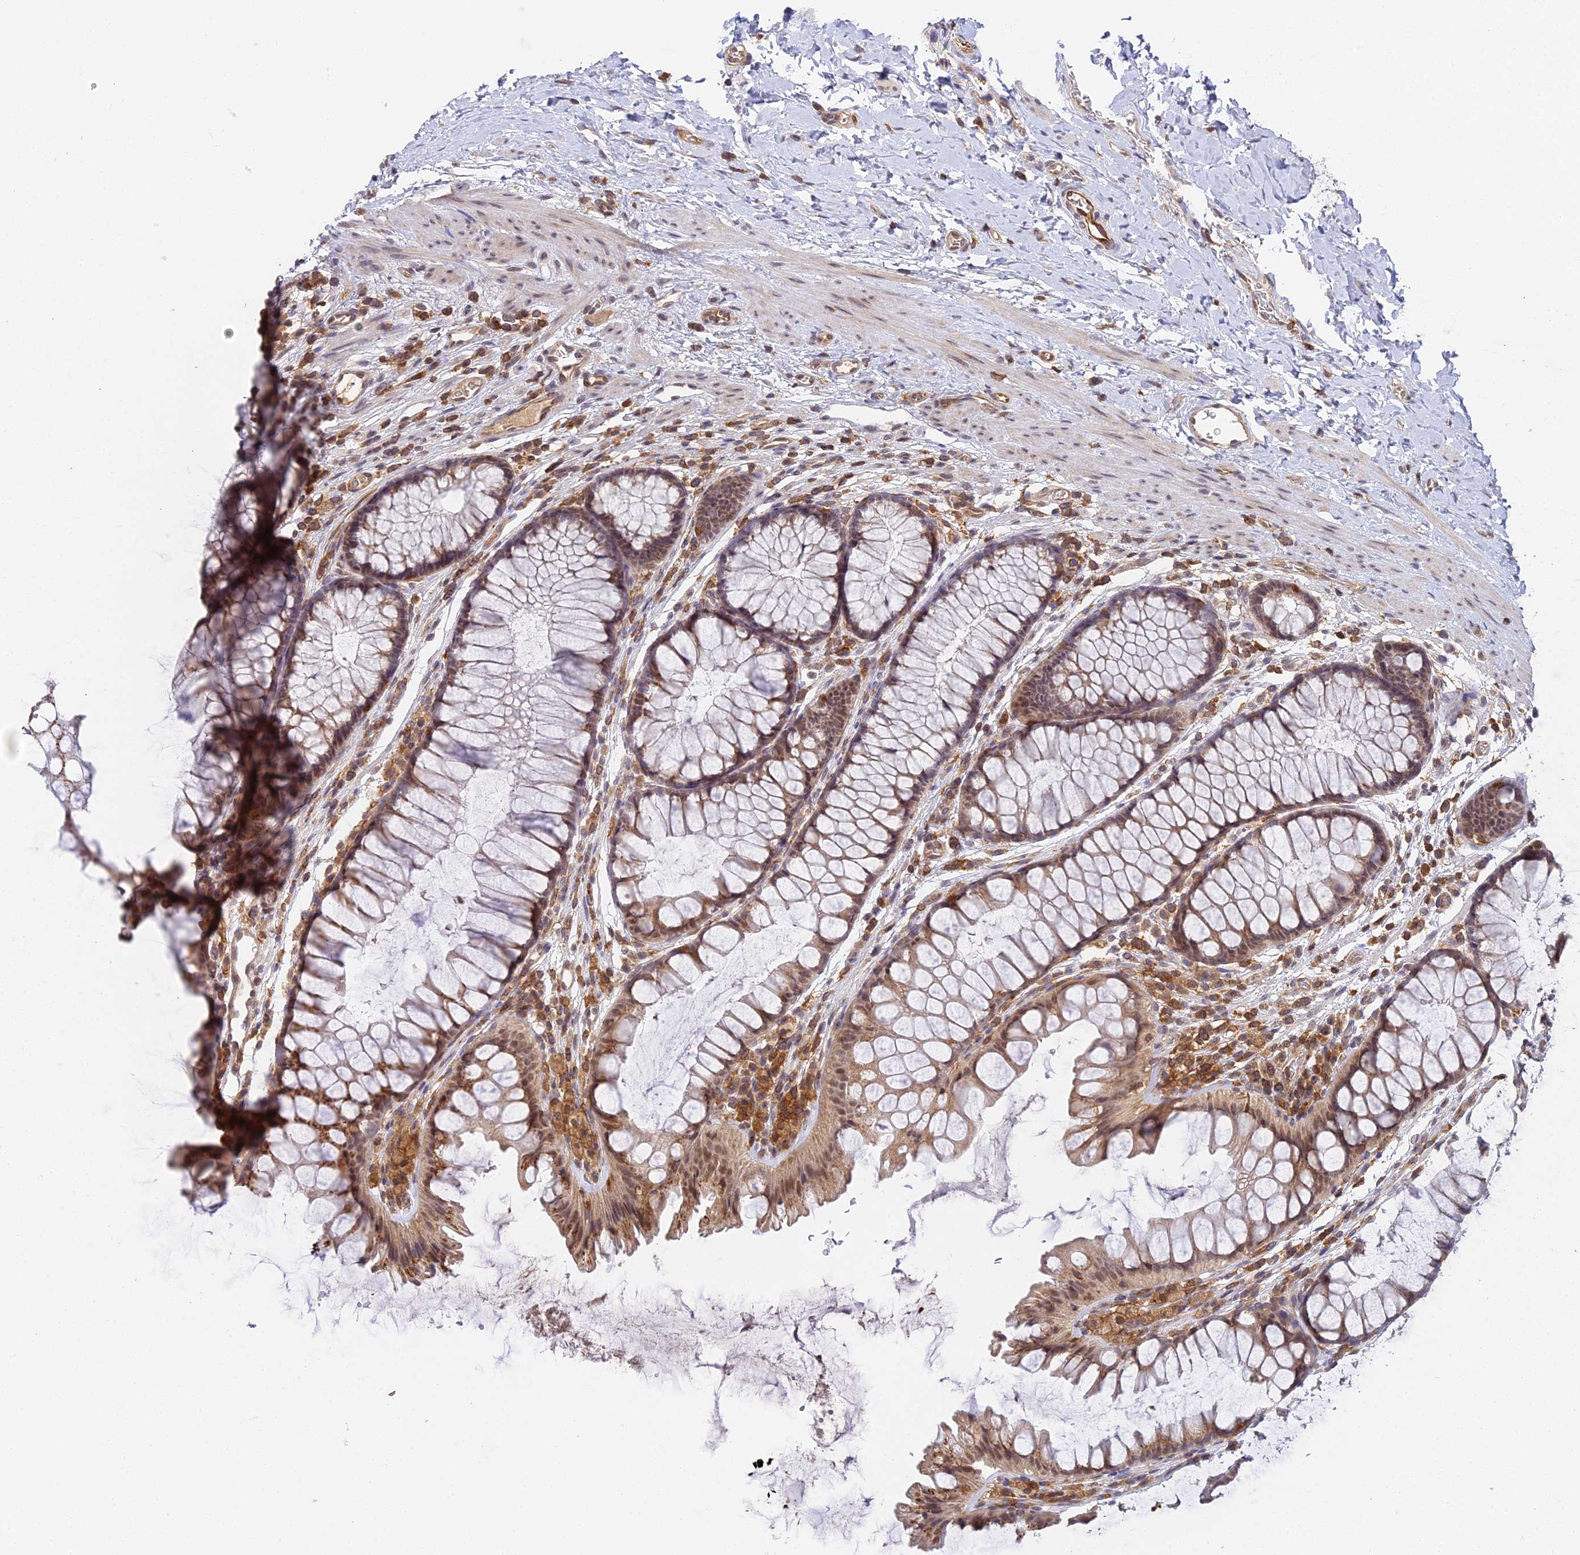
{"staining": {"intensity": "moderate", "quantity": ">75%", "location": "cytoplasmic/membranous"}, "tissue": "colon", "cell_type": "Endothelial cells", "image_type": "normal", "snomed": [{"axis": "morphology", "description": "Normal tissue, NOS"}, {"axis": "topography", "description": "Colon"}], "caption": "Immunohistochemistry (IHC) micrograph of benign colon: human colon stained using immunohistochemistry (IHC) displays medium levels of moderate protein expression localized specifically in the cytoplasmic/membranous of endothelial cells, appearing as a cytoplasmic/membranous brown color.", "gene": "TPRX1", "patient": {"sex": "female", "age": 62}}